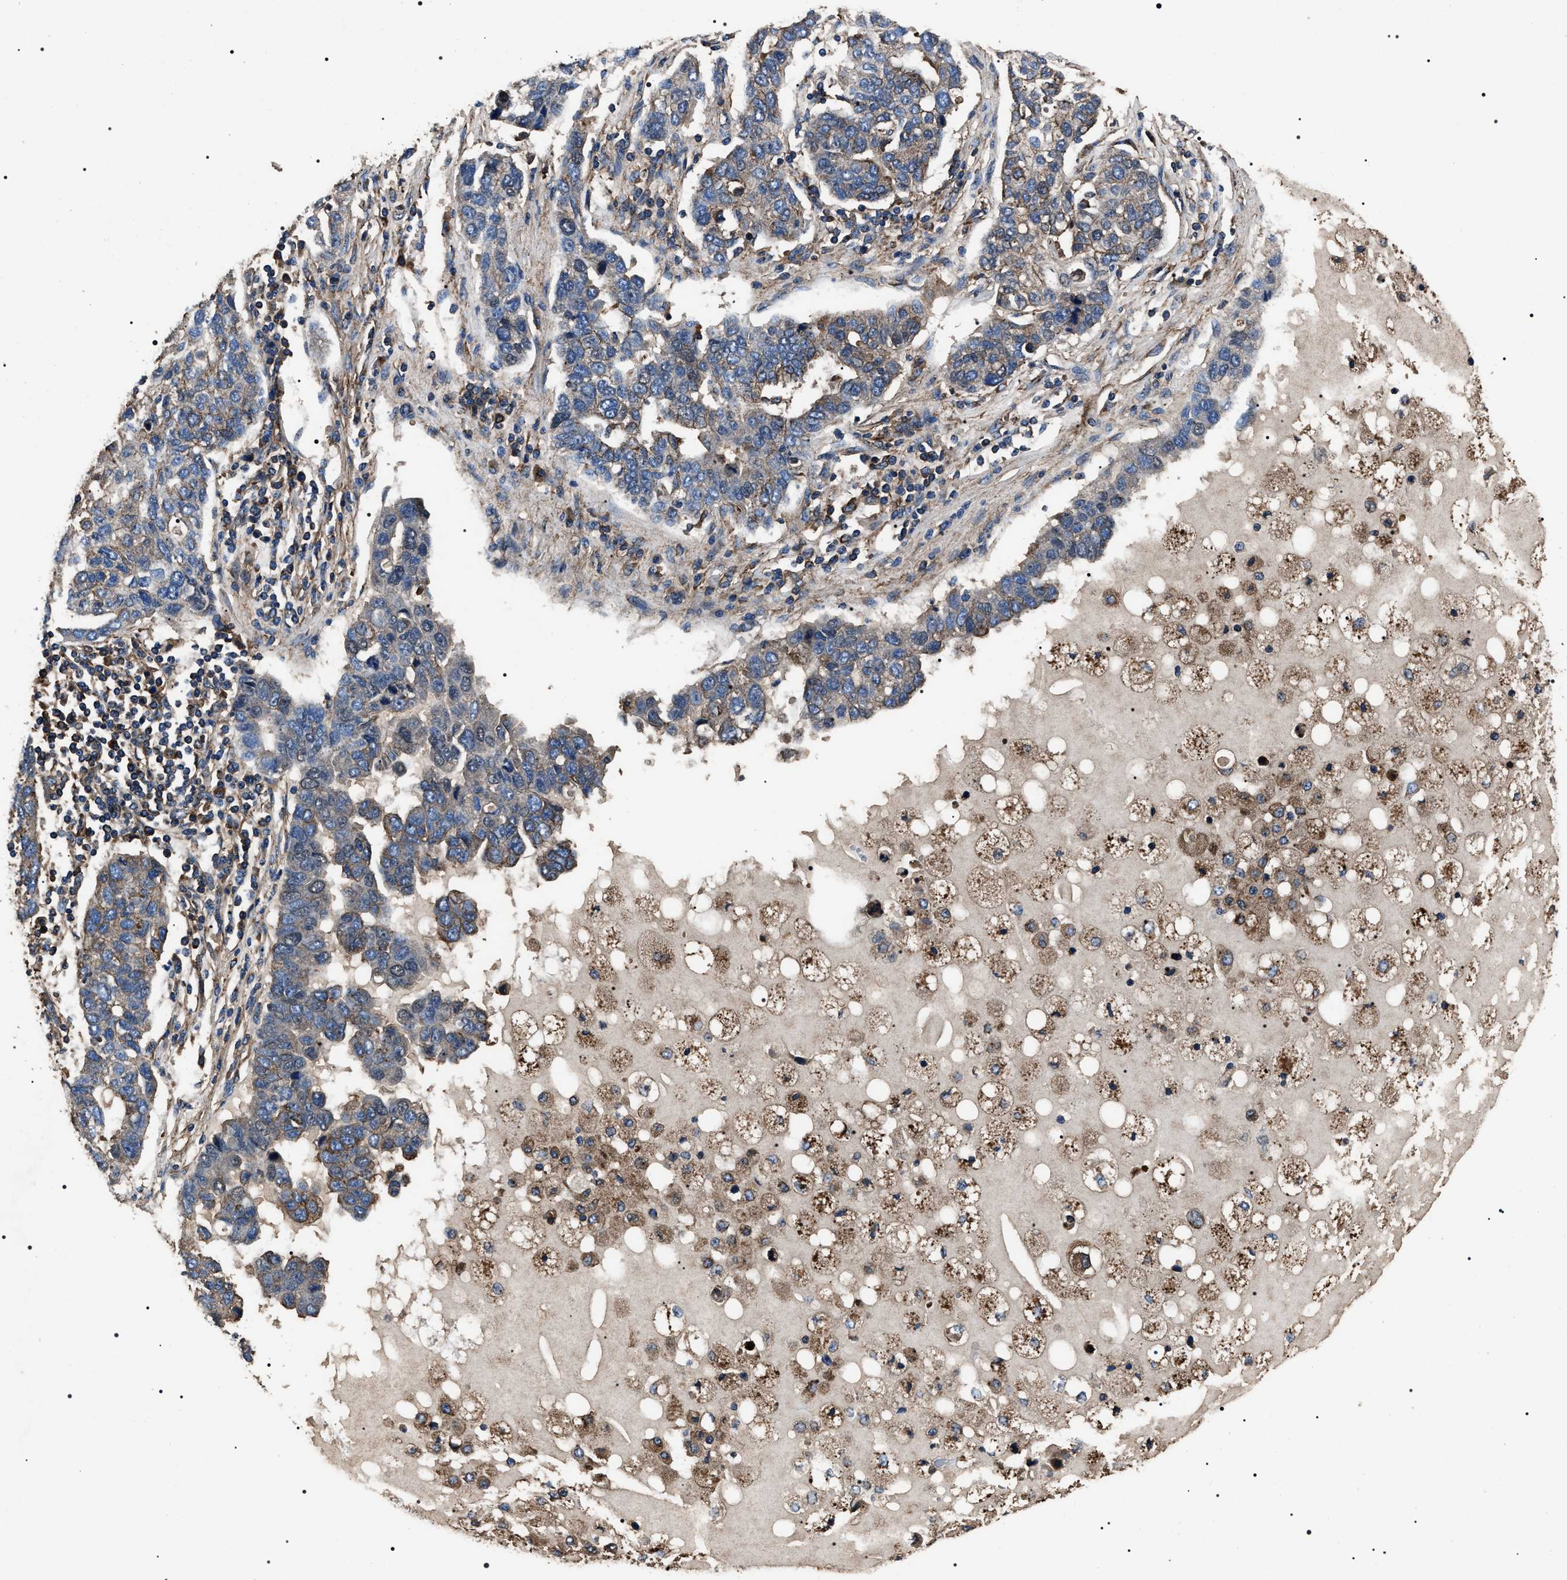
{"staining": {"intensity": "weak", "quantity": "<25%", "location": "cytoplasmic/membranous"}, "tissue": "pancreatic cancer", "cell_type": "Tumor cells", "image_type": "cancer", "snomed": [{"axis": "morphology", "description": "Adenocarcinoma, NOS"}, {"axis": "topography", "description": "Pancreas"}], "caption": "IHC image of pancreatic cancer stained for a protein (brown), which exhibits no expression in tumor cells.", "gene": "HSCB", "patient": {"sex": "female", "age": 61}}